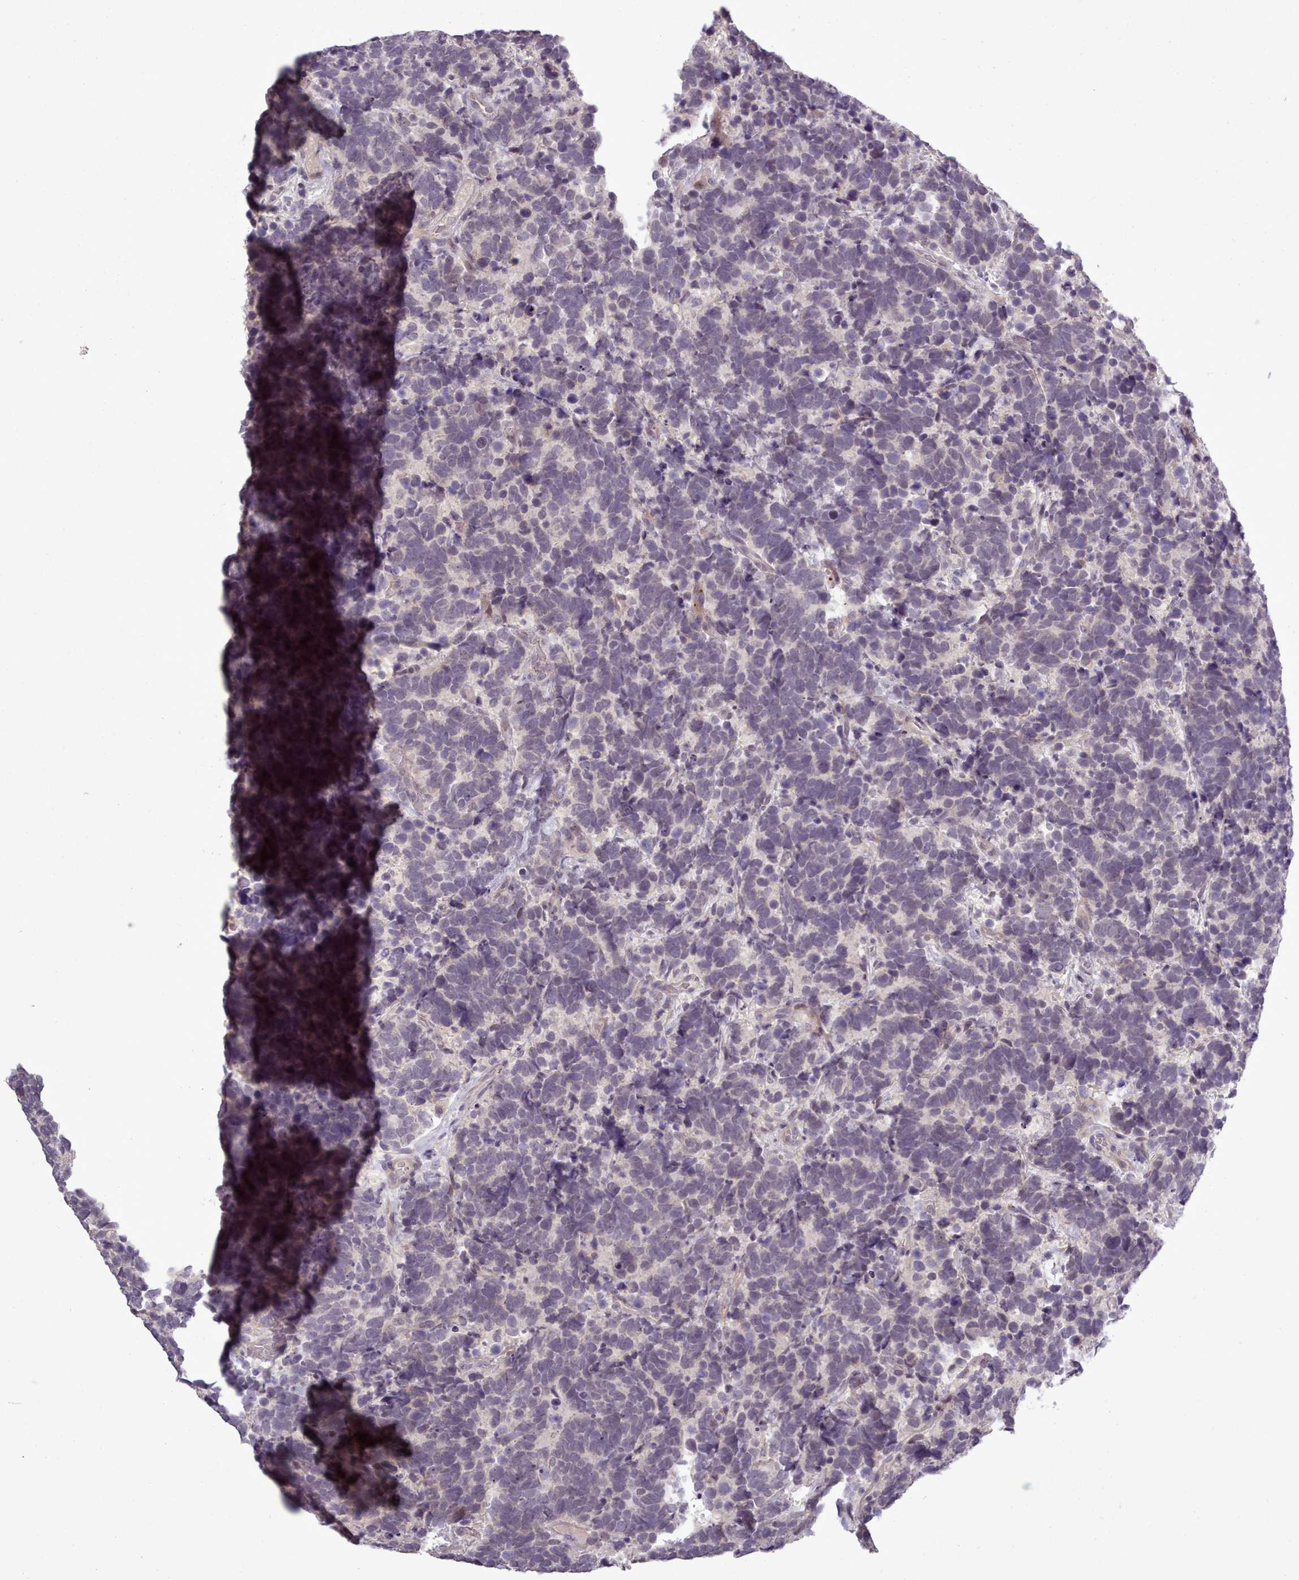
{"staining": {"intensity": "negative", "quantity": "none", "location": "none"}, "tissue": "carcinoid", "cell_type": "Tumor cells", "image_type": "cancer", "snomed": [{"axis": "morphology", "description": "Carcinoma, NOS"}, {"axis": "morphology", "description": "Carcinoid, malignant, NOS"}, {"axis": "topography", "description": "Urinary bladder"}], "caption": "Immunohistochemical staining of carcinoid displays no significant expression in tumor cells.", "gene": "LEFTY2", "patient": {"sex": "male", "age": 57}}